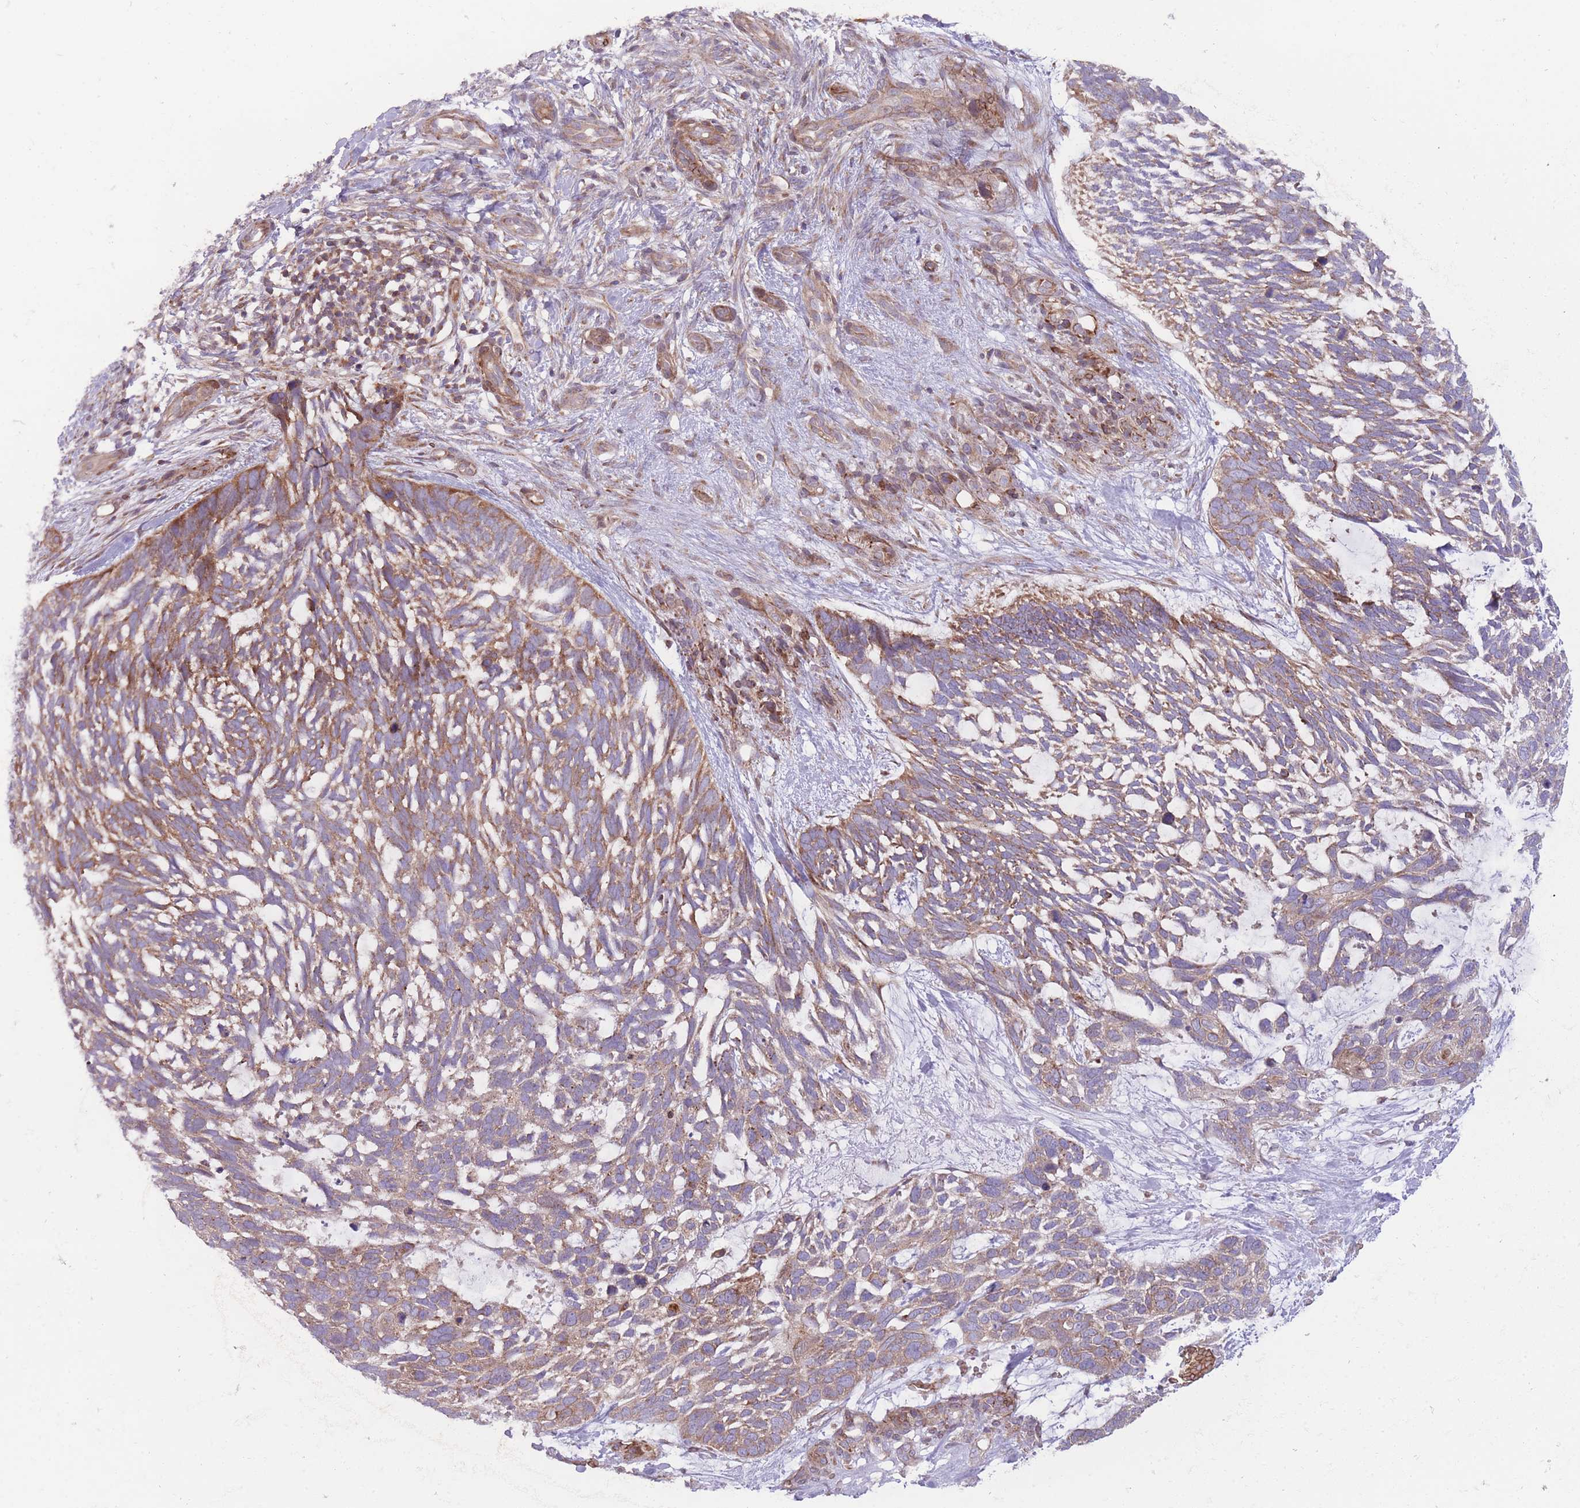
{"staining": {"intensity": "moderate", "quantity": ">75%", "location": "cytoplasmic/membranous"}, "tissue": "skin cancer", "cell_type": "Tumor cells", "image_type": "cancer", "snomed": [{"axis": "morphology", "description": "Basal cell carcinoma"}, {"axis": "topography", "description": "Skin"}], "caption": "There is medium levels of moderate cytoplasmic/membranous expression in tumor cells of skin cancer, as demonstrated by immunohistochemical staining (brown color).", "gene": "ANKRD10", "patient": {"sex": "male", "age": 88}}